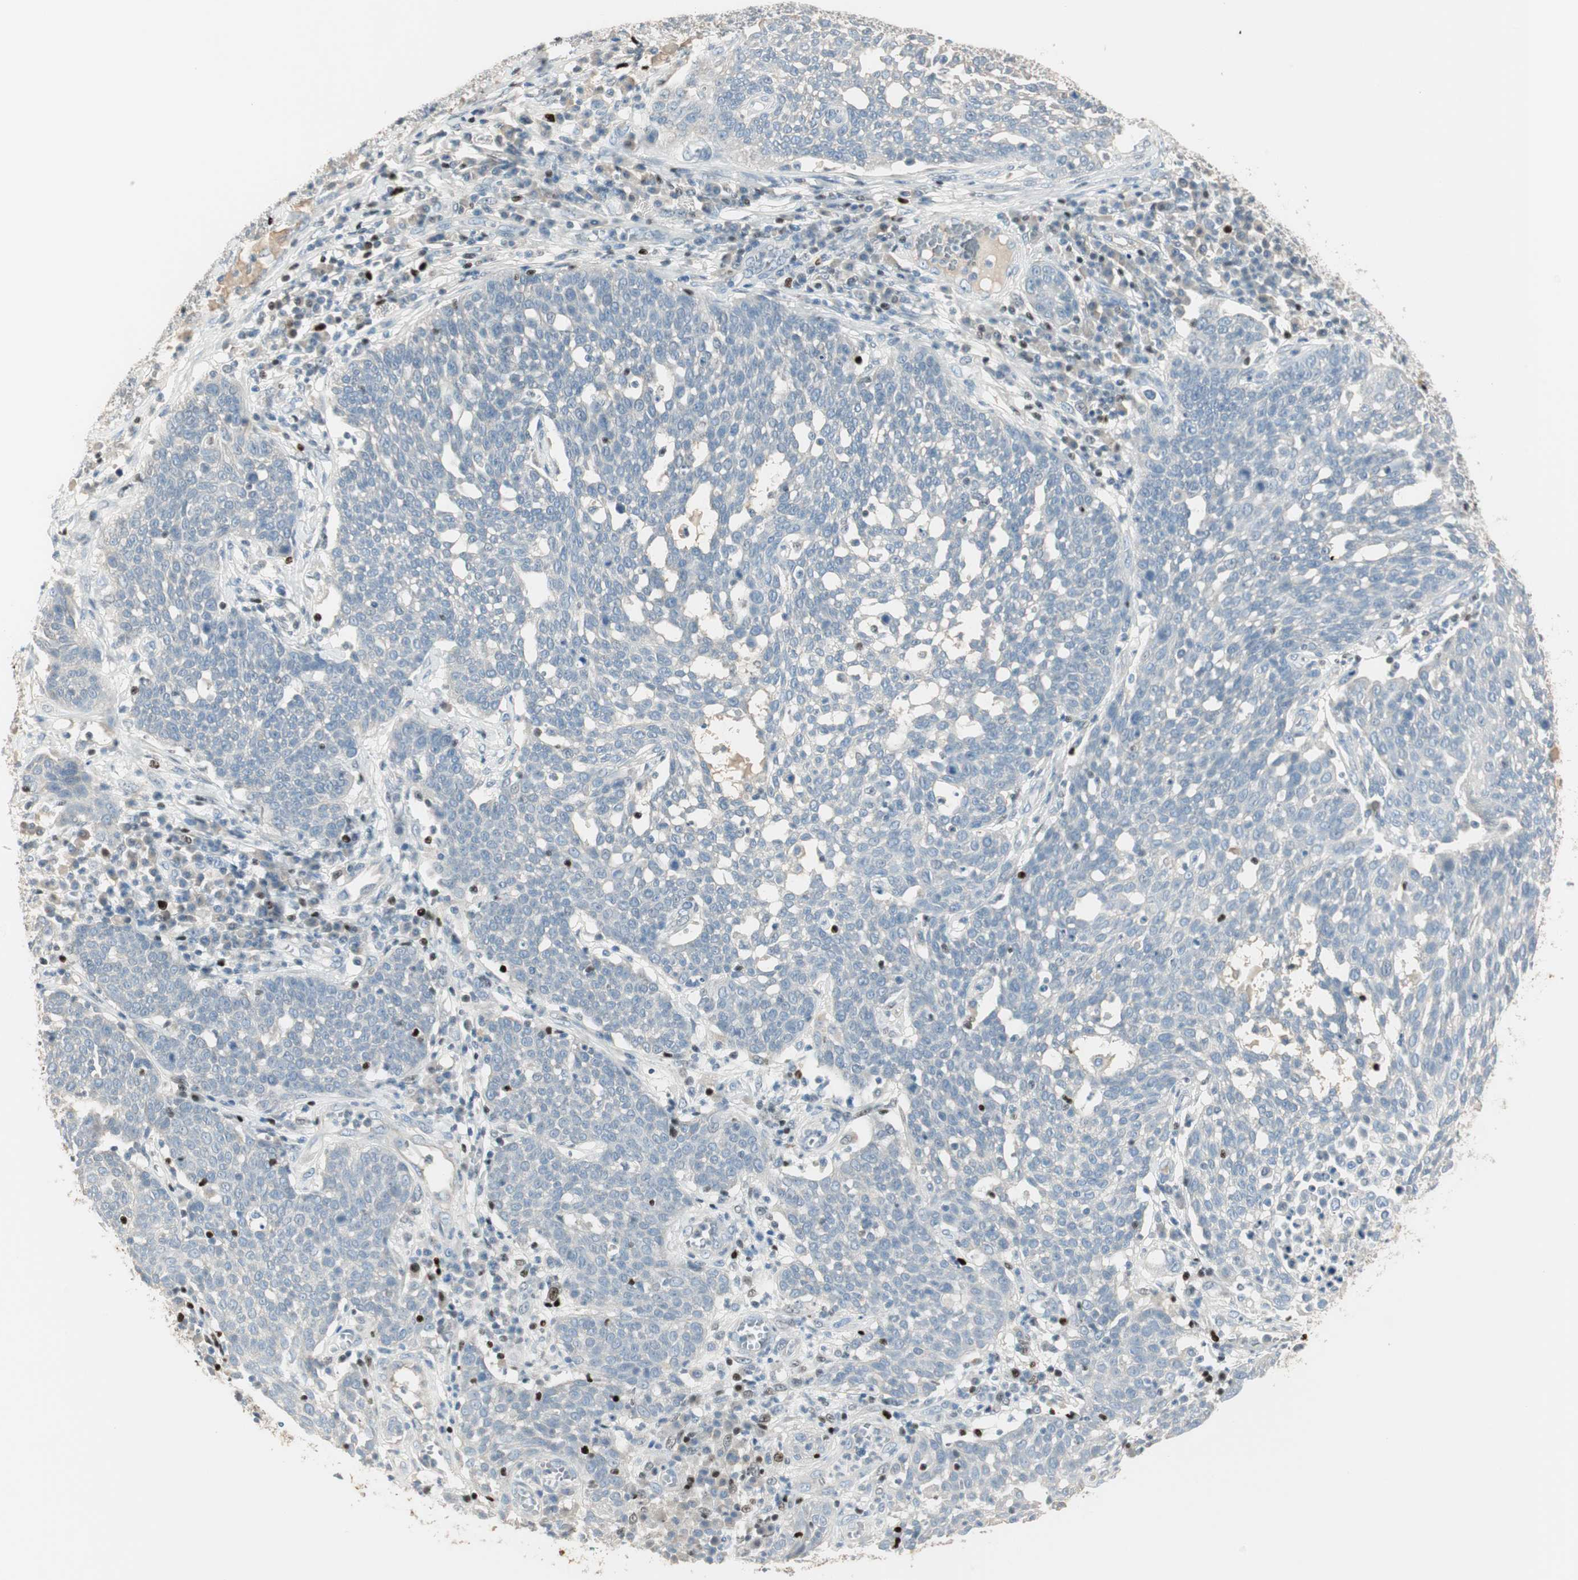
{"staining": {"intensity": "negative", "quantity": "none", "location": "none"}, "tissue": "cervical cancer", "cell_type": "Tumor cells", "image_type": "cancer", "snomed": [{"axis": "morphology", "description": "Squamous cell carcinoma, NOS"}, {"axis": "topography", "description": "Cervix"}], "caption": "A photomicrograph of human cervical cancer (squamous cell carcinoma) is negative for staining in tumor cells.", "gene": "RUNX2", "patient": {"sex": "female", "age": 34}}